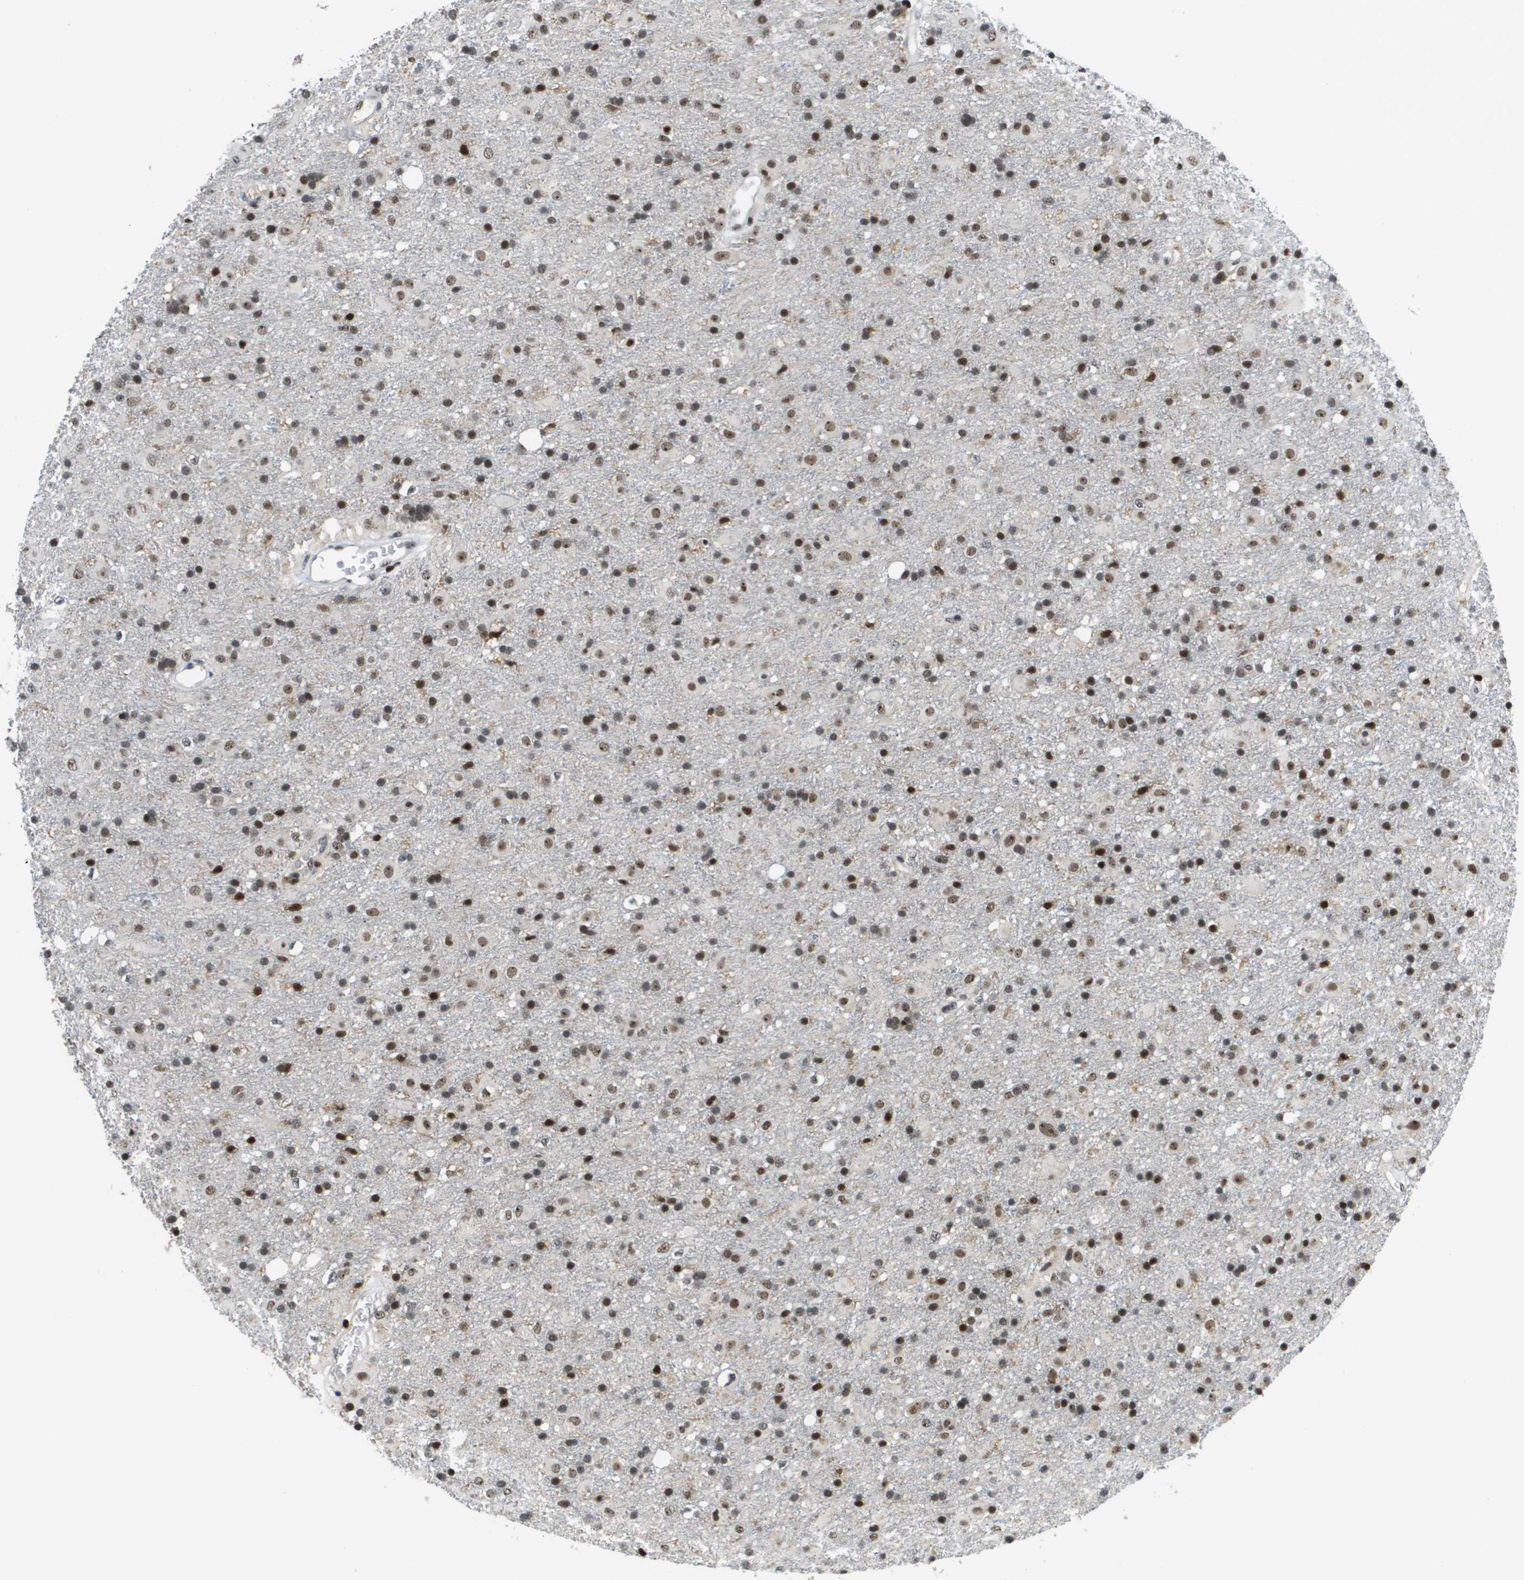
{"staining": {"intensity": "strong", "quantity": ">75%", "location": "nuclear"}, "tissue": "glioma", "cell_type": "Tumor cells", "image_type": "cancer", "snomed": [{"axis": "morphology", "description": "Glioma, malignant, Low grade"}, {"axis": "topography", "description": "Brain"}], "caption": "An image of human glioma stained for a protein demonstrates strong nuclear brown staining in tumor cells.", "gene": "EP400", "patient": {"sex": "male", "age": 65}}